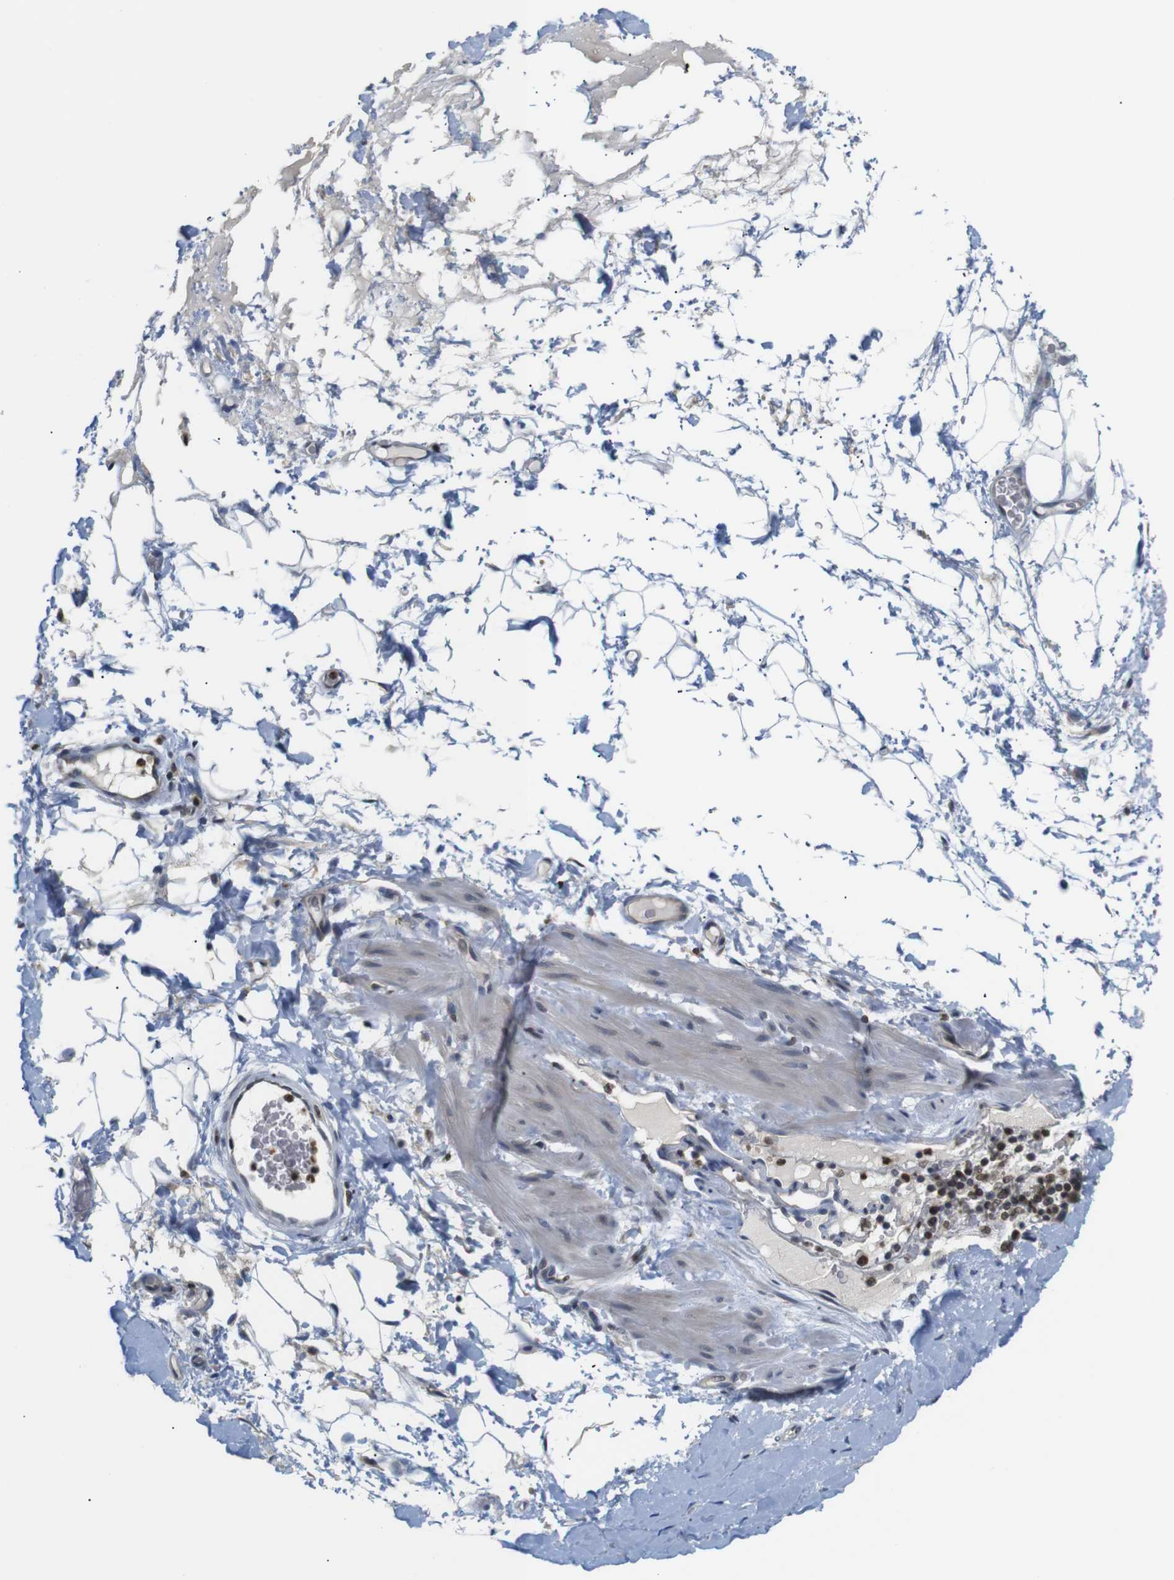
{"staining": {"intensity": "negative", "quantity": "none", "location": "none"}, "tissue": "adipose tissue", "cell_type": "Adipocytes", "image_type": "normal", "snomed": [{"axis": "morphology", "description": "Normal tissue, NOS"}, {"axis": "morphology", "description": "Adenocarcinoma, NOS"}, {"axis": "topography", "description": "Esophagus"}], "caption": "Immunohistochemical staining of benign adipose tissue shows no significant staining in adipocytes. (DAB IHC with hematoxylin counter stain).", "gene": "MBD1", "patient": {"sex": "male", "age": 62}}